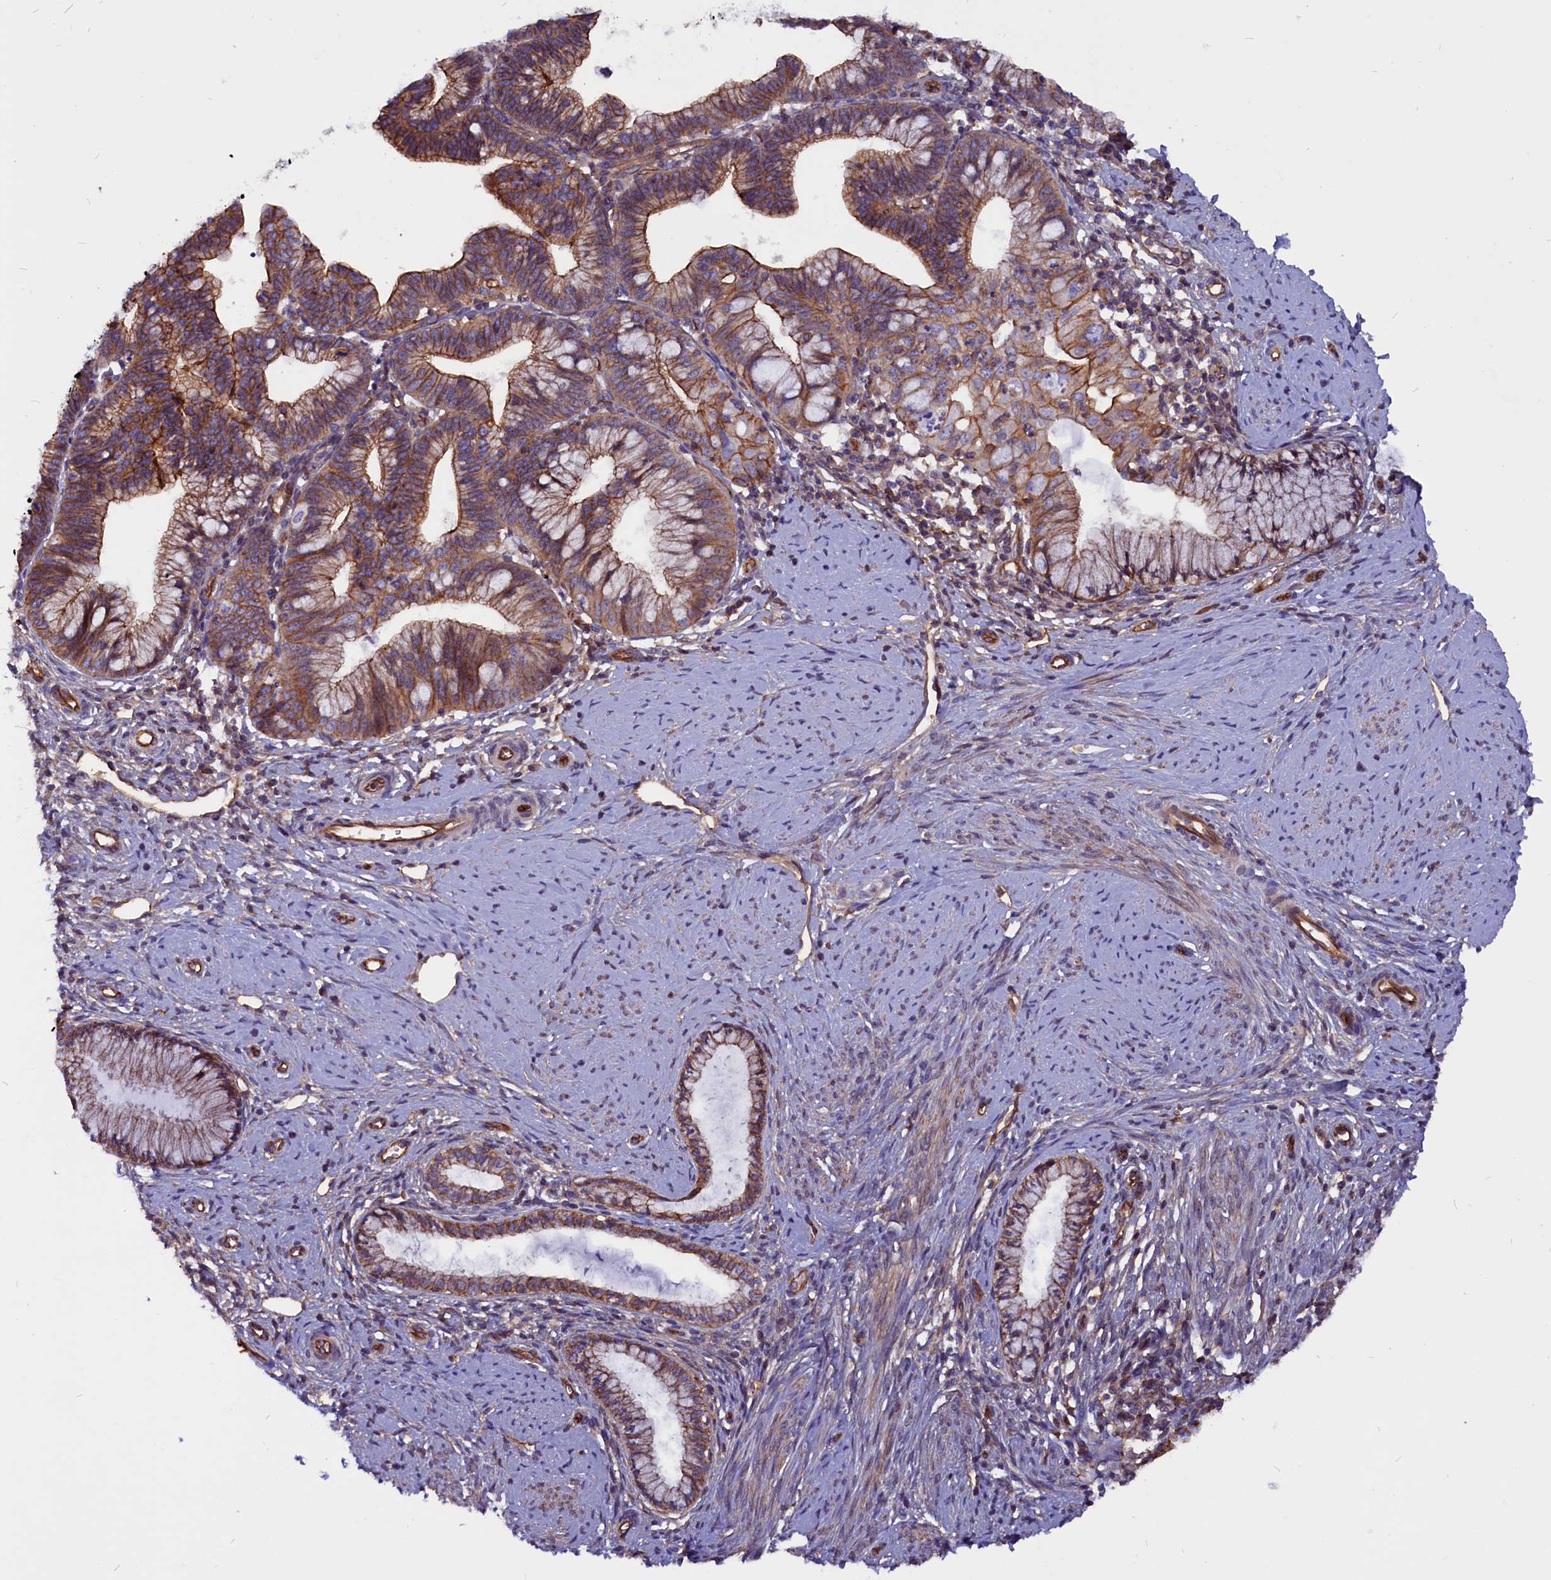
{"staining": {"intensity": "moderate", "quantity": ">75%", "location": "cytoplasmic/membranous"}, "tissue": "cervical cancer", "cell_type": "Tumor cells", "image_type": "cancer", "snomed": [{"axis": "morphology", "description": "Adenocarcinoma, NOS"}, {"axis": "topography", "description": "Cervix"}], "caption": "IHC histopathology image of adenocarcinoma (cervical) stained for a protein (brown), which demonstrates medium levels of moderate cytoplasmic/membranous staining in about >75% of tumor cells.", "gene": "ZNF749", "patient": {"sex": "female", "age": 36}}